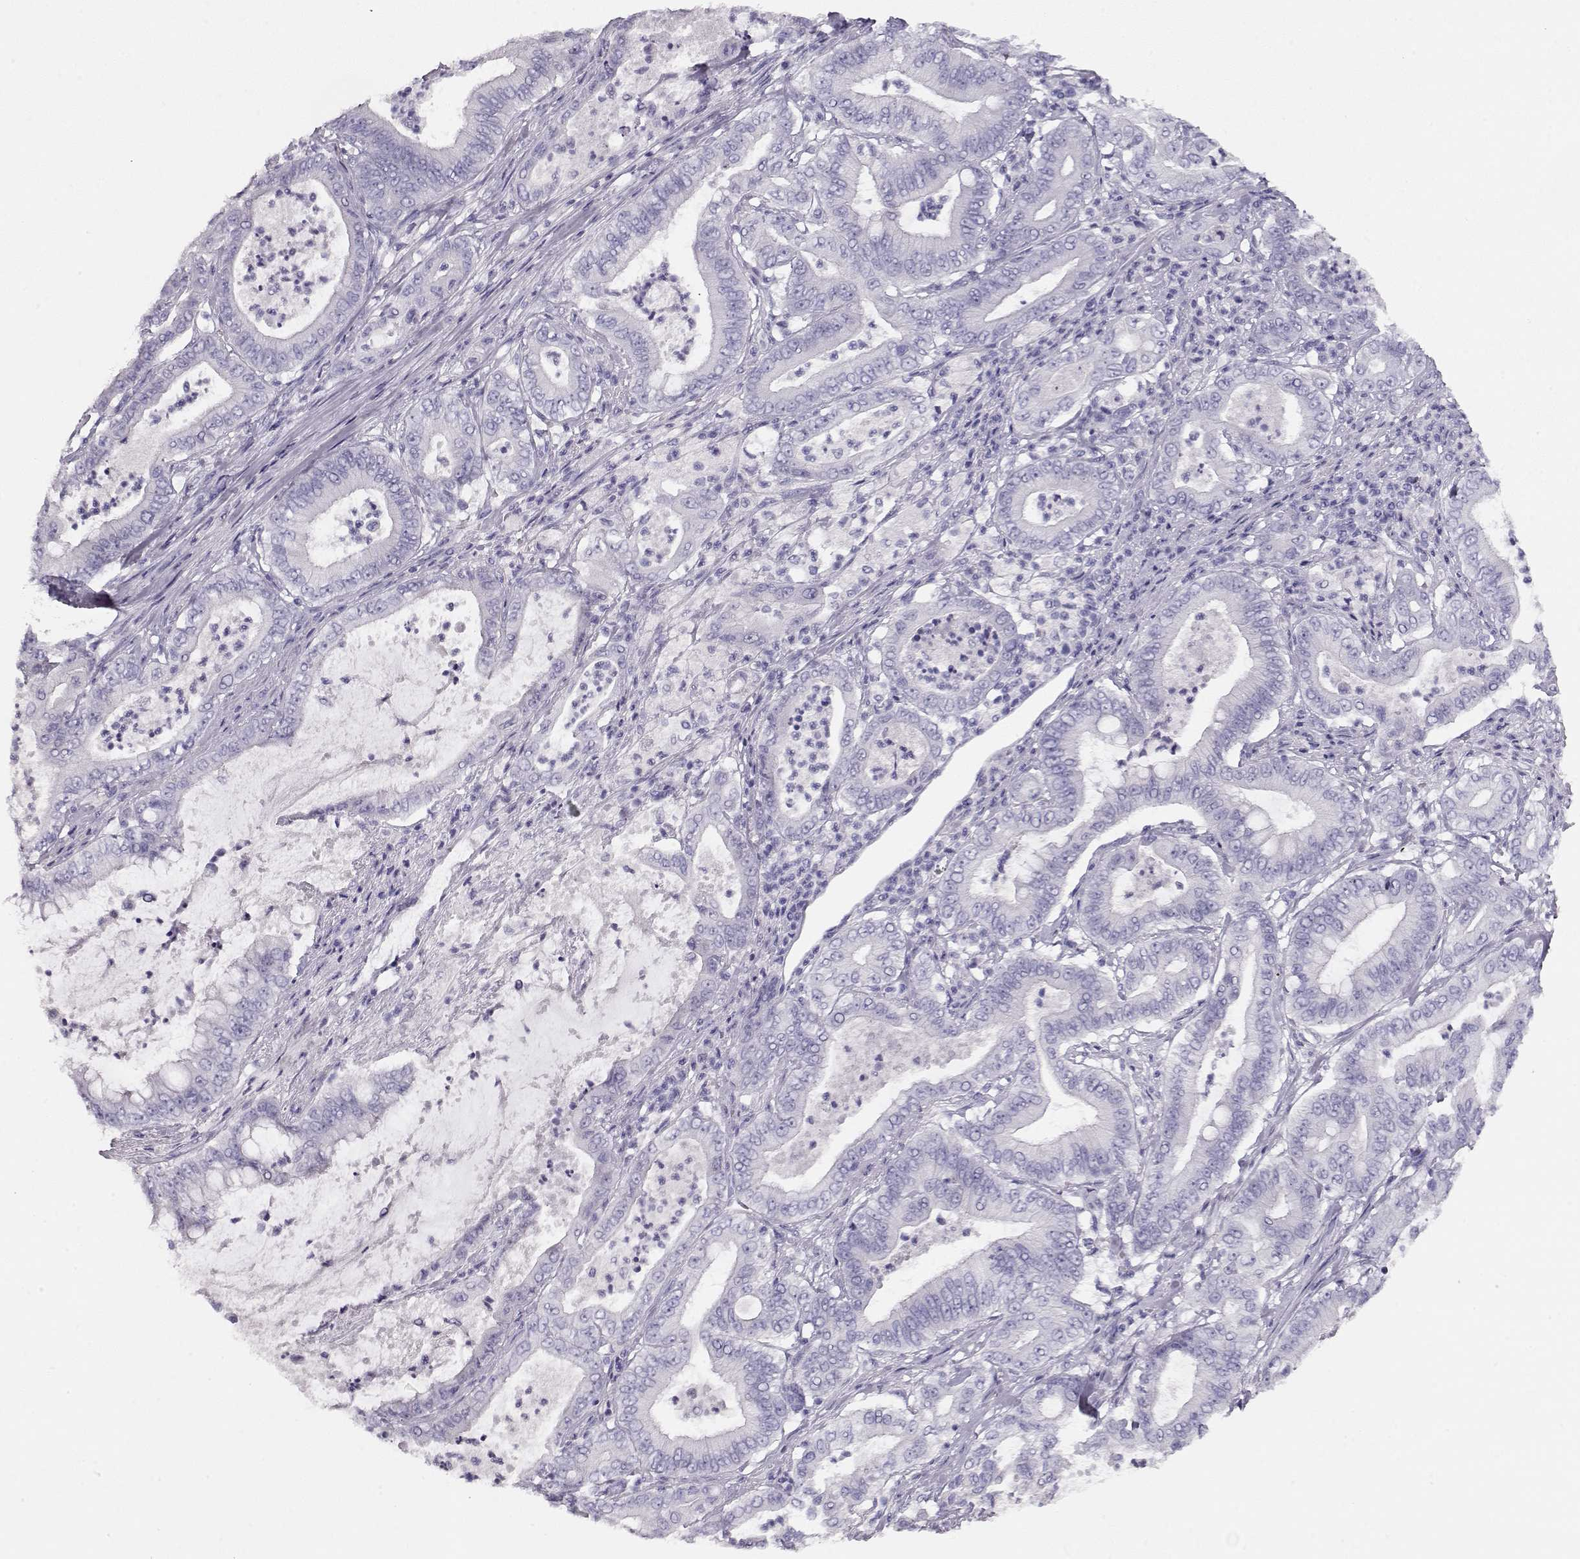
{"staining": {"intensity": "negative", "quantity": "none", "location": "none"}, "tissue": "pancreatic cancer", "cell_type": "Tumor cells", "image_type": "cancer", "snomed": [{"axis": "morphology", "description": "Adenocarcinoma, NOS"}, {"axis": "topography", "description": "Pancreas"}], "caption": "The micrograph displays no staining of tumor cells in adenocarcinoma (pancreatic). Brightfield microscopy of immunohistochemistry stained with DAB (brown) and hematoxylin (blue), captured at high magnification.", "gene": "ACTN2", "patient": {"sex": "male", "age": 71}}